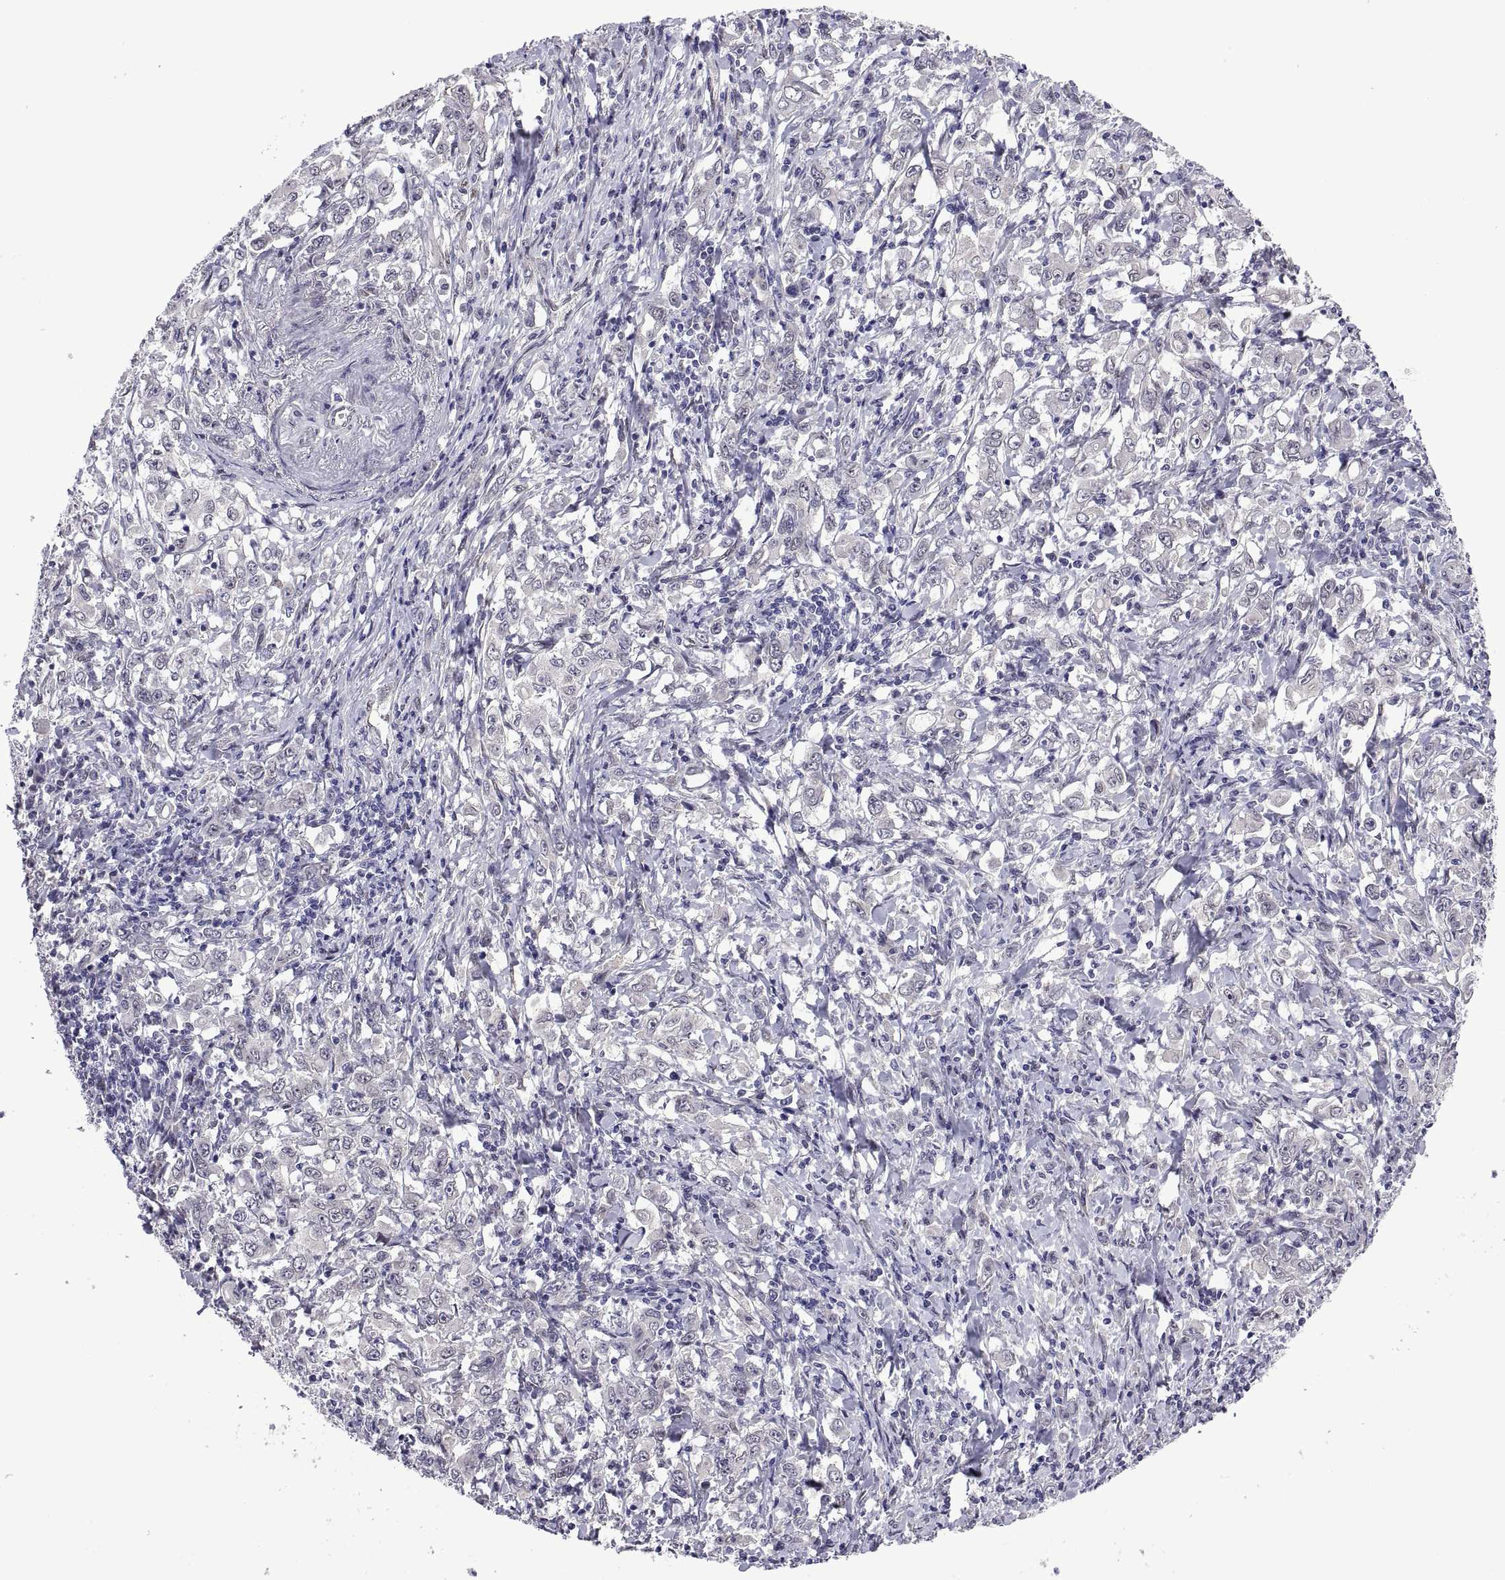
{"staining": {"intensity": "weak", "quantity": "25%-75%", "location": "nuclear"}, "tissue": "stomach cancer", "cell_type": "Tumor cells", "image_type": "cancer", "snomed": [{"axis": "morphology", "description": "Adenocarcinoma, NOS"}, {"axis": "topography", "description": "Stomach, lower"}], "caption": "IHC photomicrograph of neoplastic tissue: human stomach adenocarcinoma stained using immunohistochemistry (IHC) exhibits low levels of weak protein expression localized specifically in the nuclear of tumor cells, appearing as a nuclear brown color.", "gene": "NR4A1", "patient": {"sex": "female", "age": 72}}